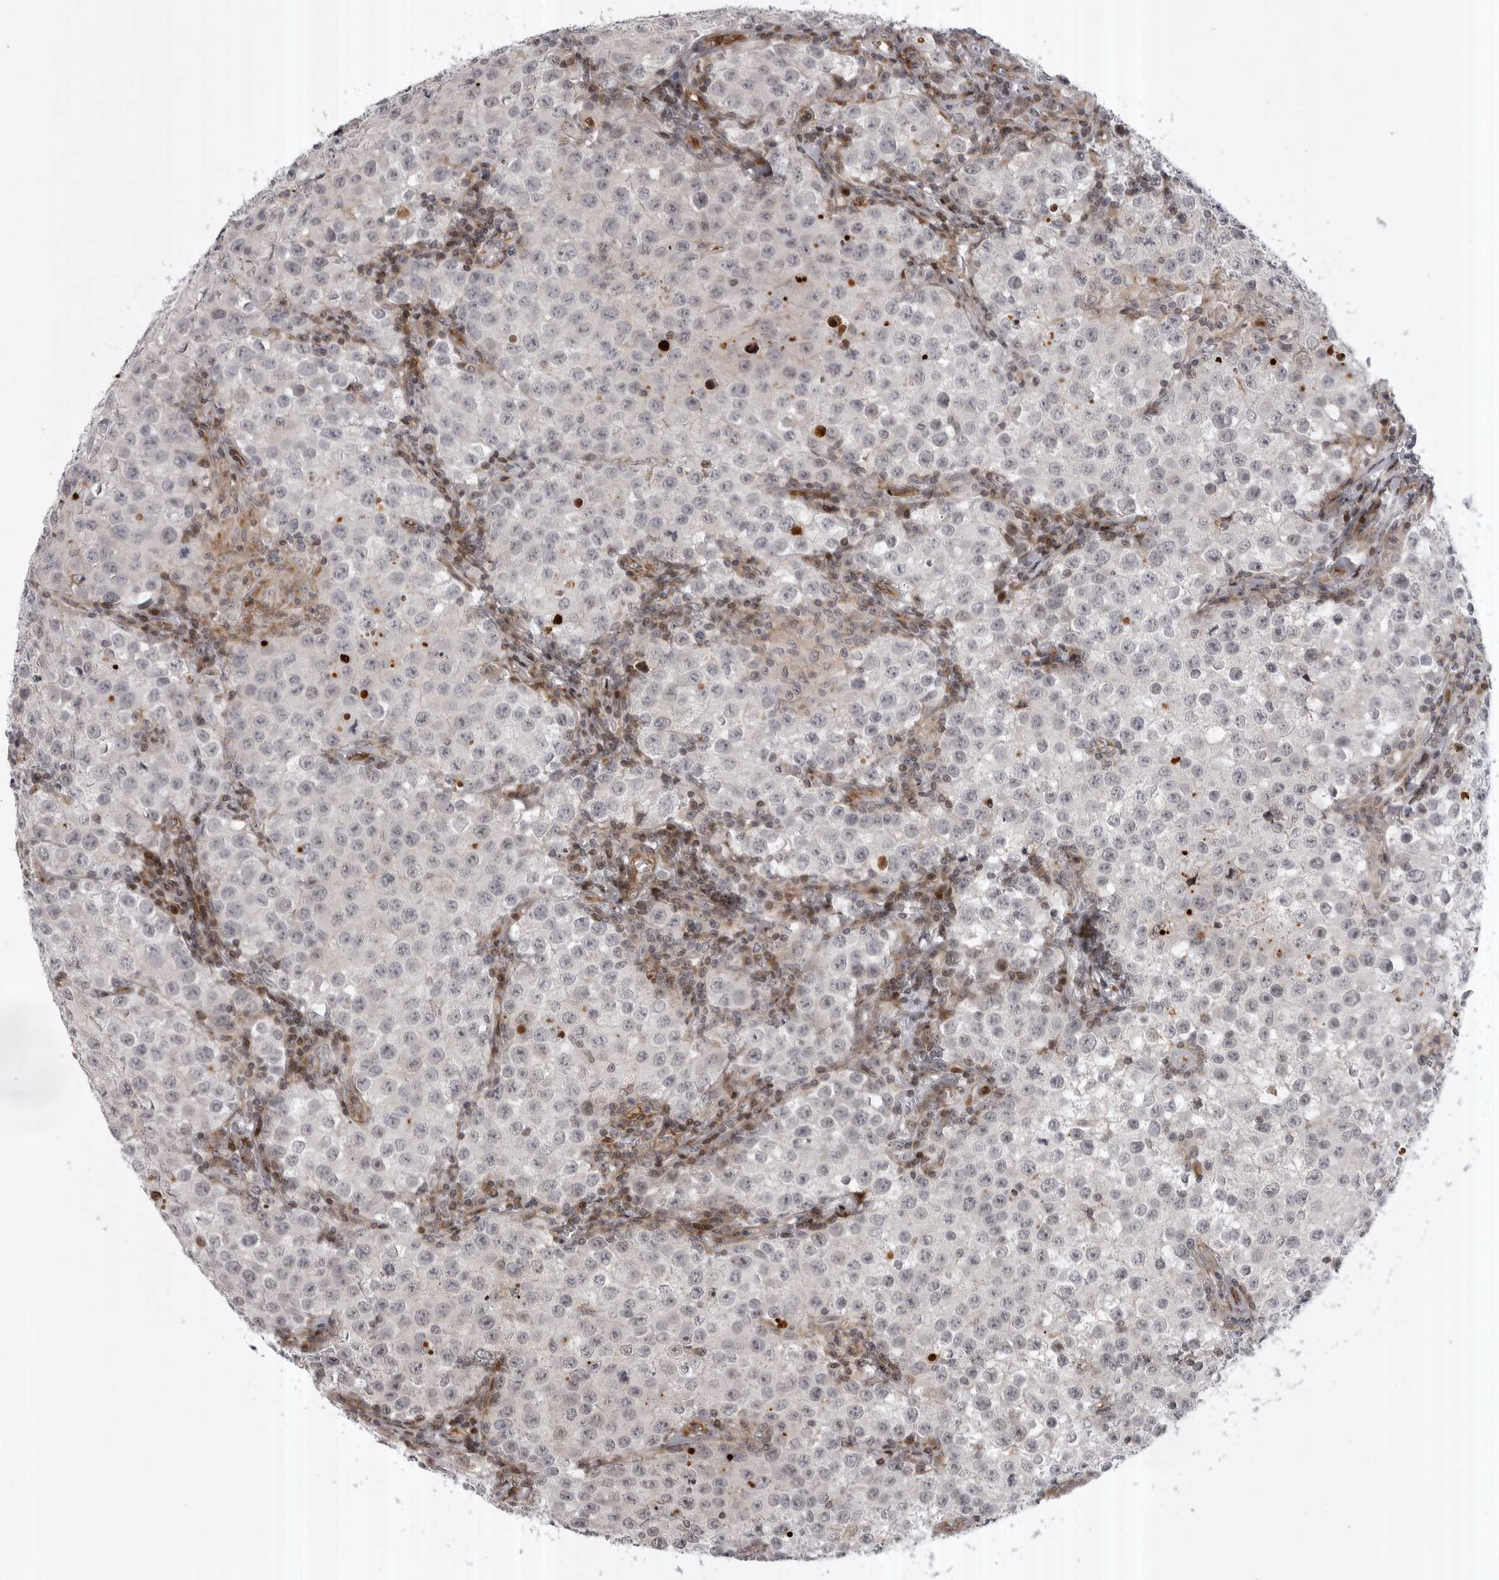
{"staining": {"intensity": "negative", "quantity": "none", "location": "none"}, "tissue": "testis cancer", "cell_type": "Tumor cells", "image_type": "cancer", "snomed": [{"axis": "morphology", "description": "Seminoma, NOS"}, {"axis": "morphology", "description": "Carcinoma, Embryonal, NOS"}, {"axis": "topography", "description": "Testis"}], "caption": "Testis embryonal carcinoma was stained to show a protein in brown. There is no significant positivity in tumor cells.", "gene": "ABL1", "patient": {"sex": "male", "age": 43}}